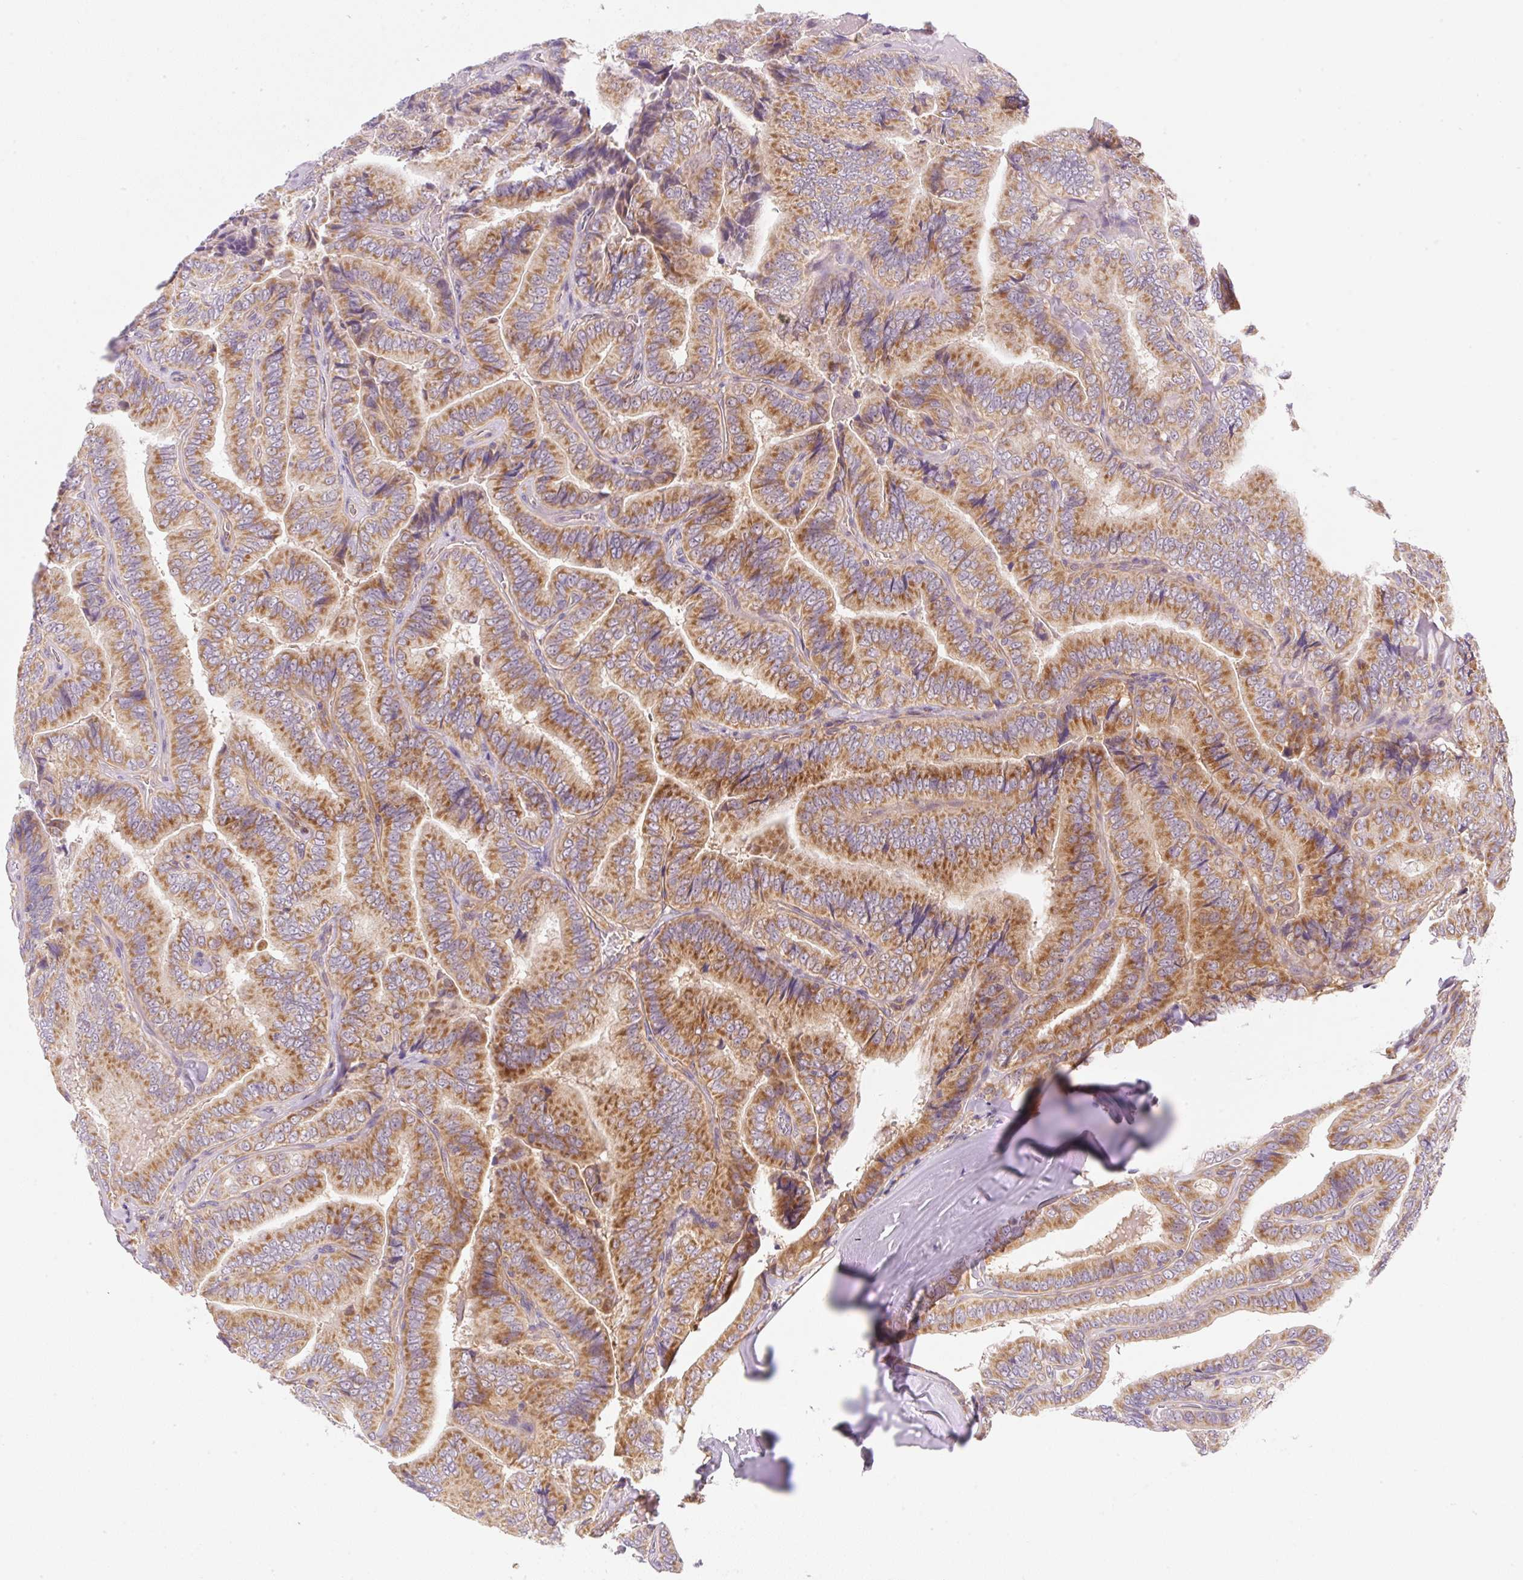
{"staining": {"intensity": "moderate", "quantity": ">75%", "location": "cytoplasmic/membranous"}, "tissue": "thyroid cancer", "cell_type": "Tumor cells", "image_type": "cancer", "snomed": [{"axis": "morphology", "description": "Papillary adenocarcinoma, NOS"}, {"axis": "topography", "description": "Thyroid gland"}], "caption": "A photomicrograph of thyroid cancer stained for a protein demonstrates moderate cytoplasmic/membranous brown staining in tumor cells.", "gene": "OMA1", "patient": {"sex": "male", "age": 61}}